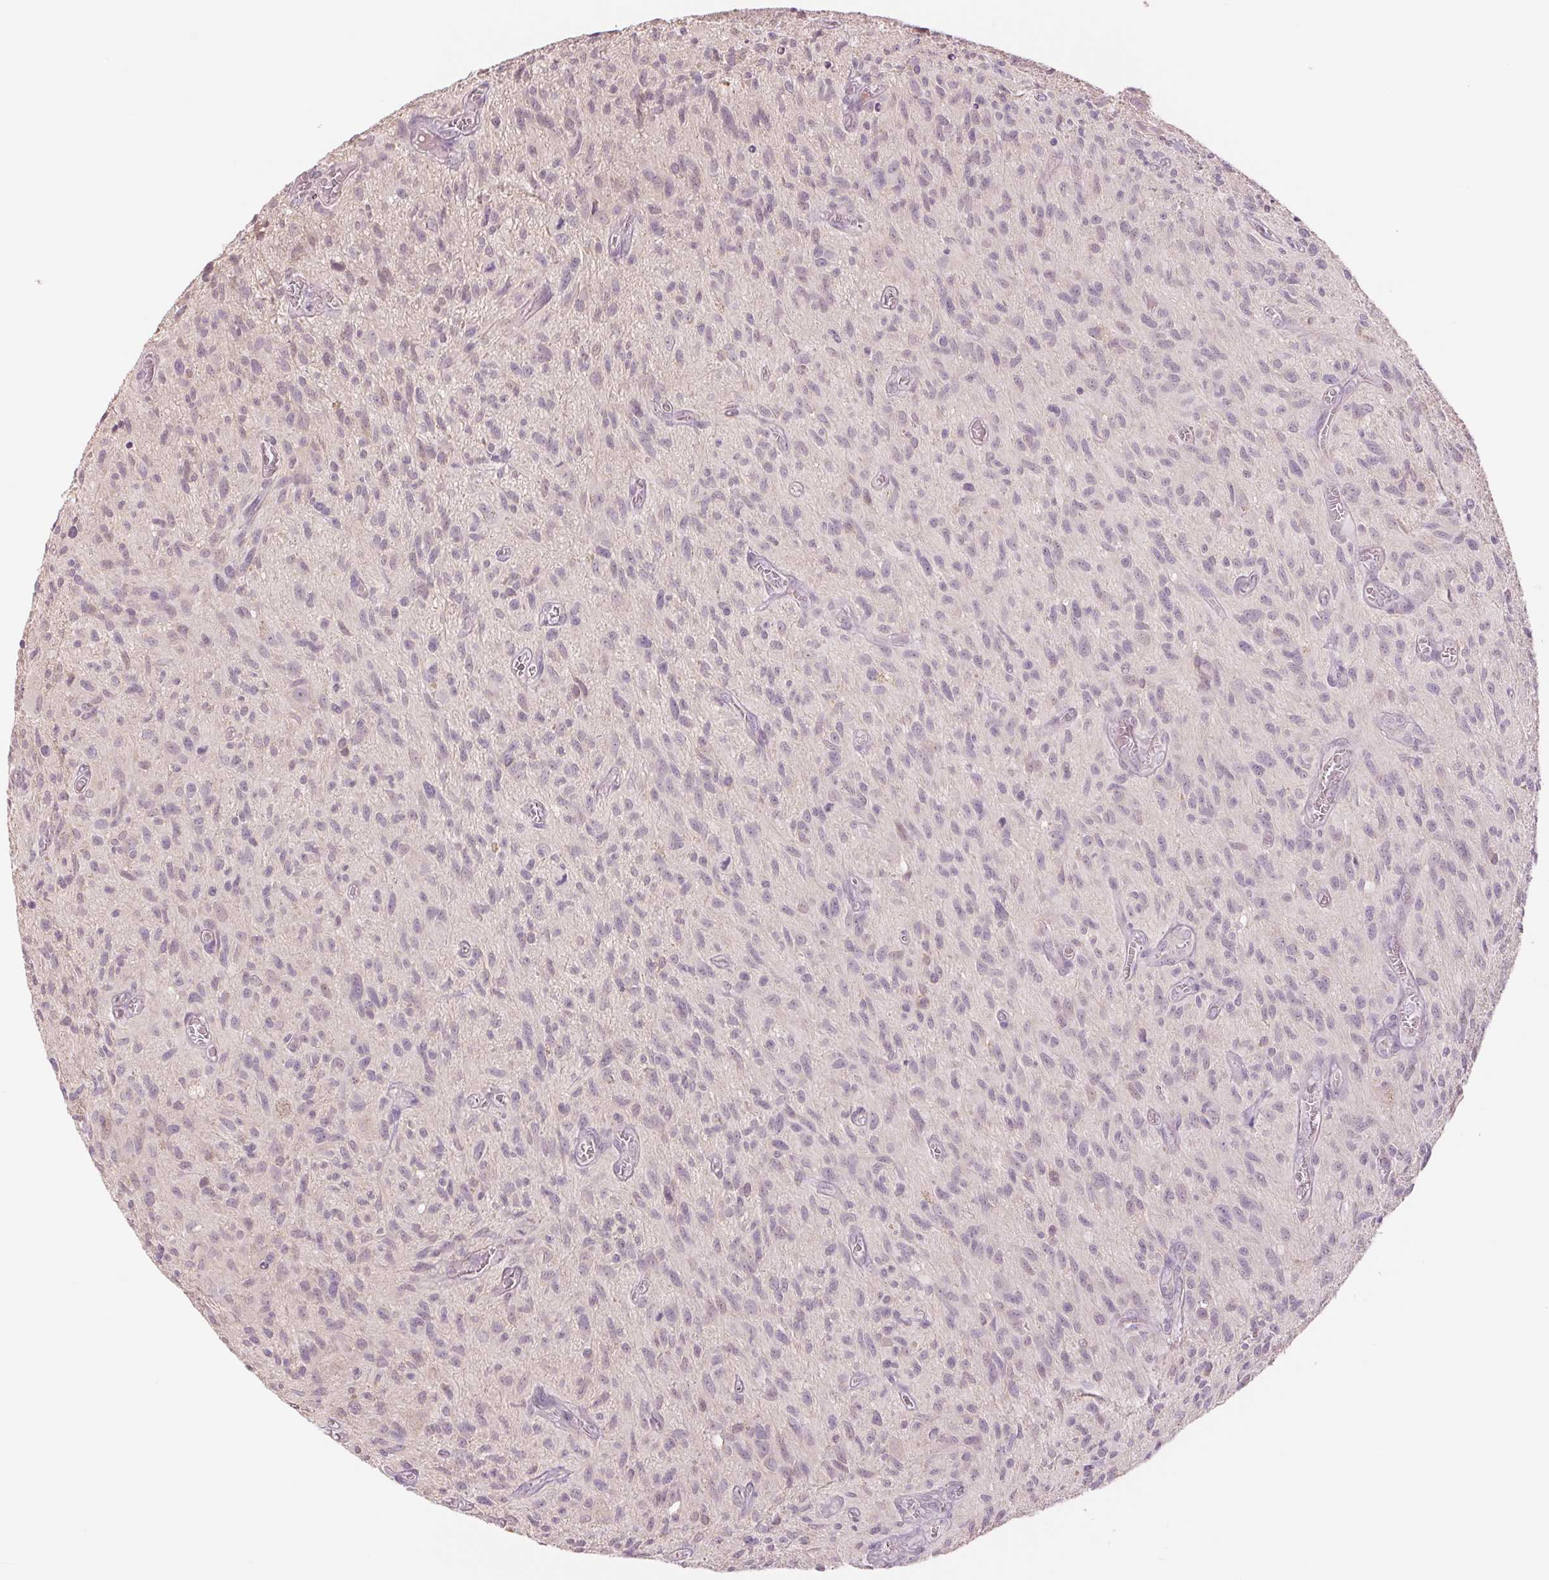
{"staining": {"intensity": "negative", "quantity": "none", "location": "none"}, "tissue": "glioma", "cell_type": "Tumor cells", "image_type": "cancer", "snomed": [{"axis": "morphology", "description": "Glioma, malignant, High grade"}, {"axis": "topography", "description": "Brain"}], "caption": "This is an immunohistochemistry image of malignant glioma (high-grade). There is no expression in tumor cells.", "gene": "PPIA", "patient": {"sex": "male", "age": 75}}